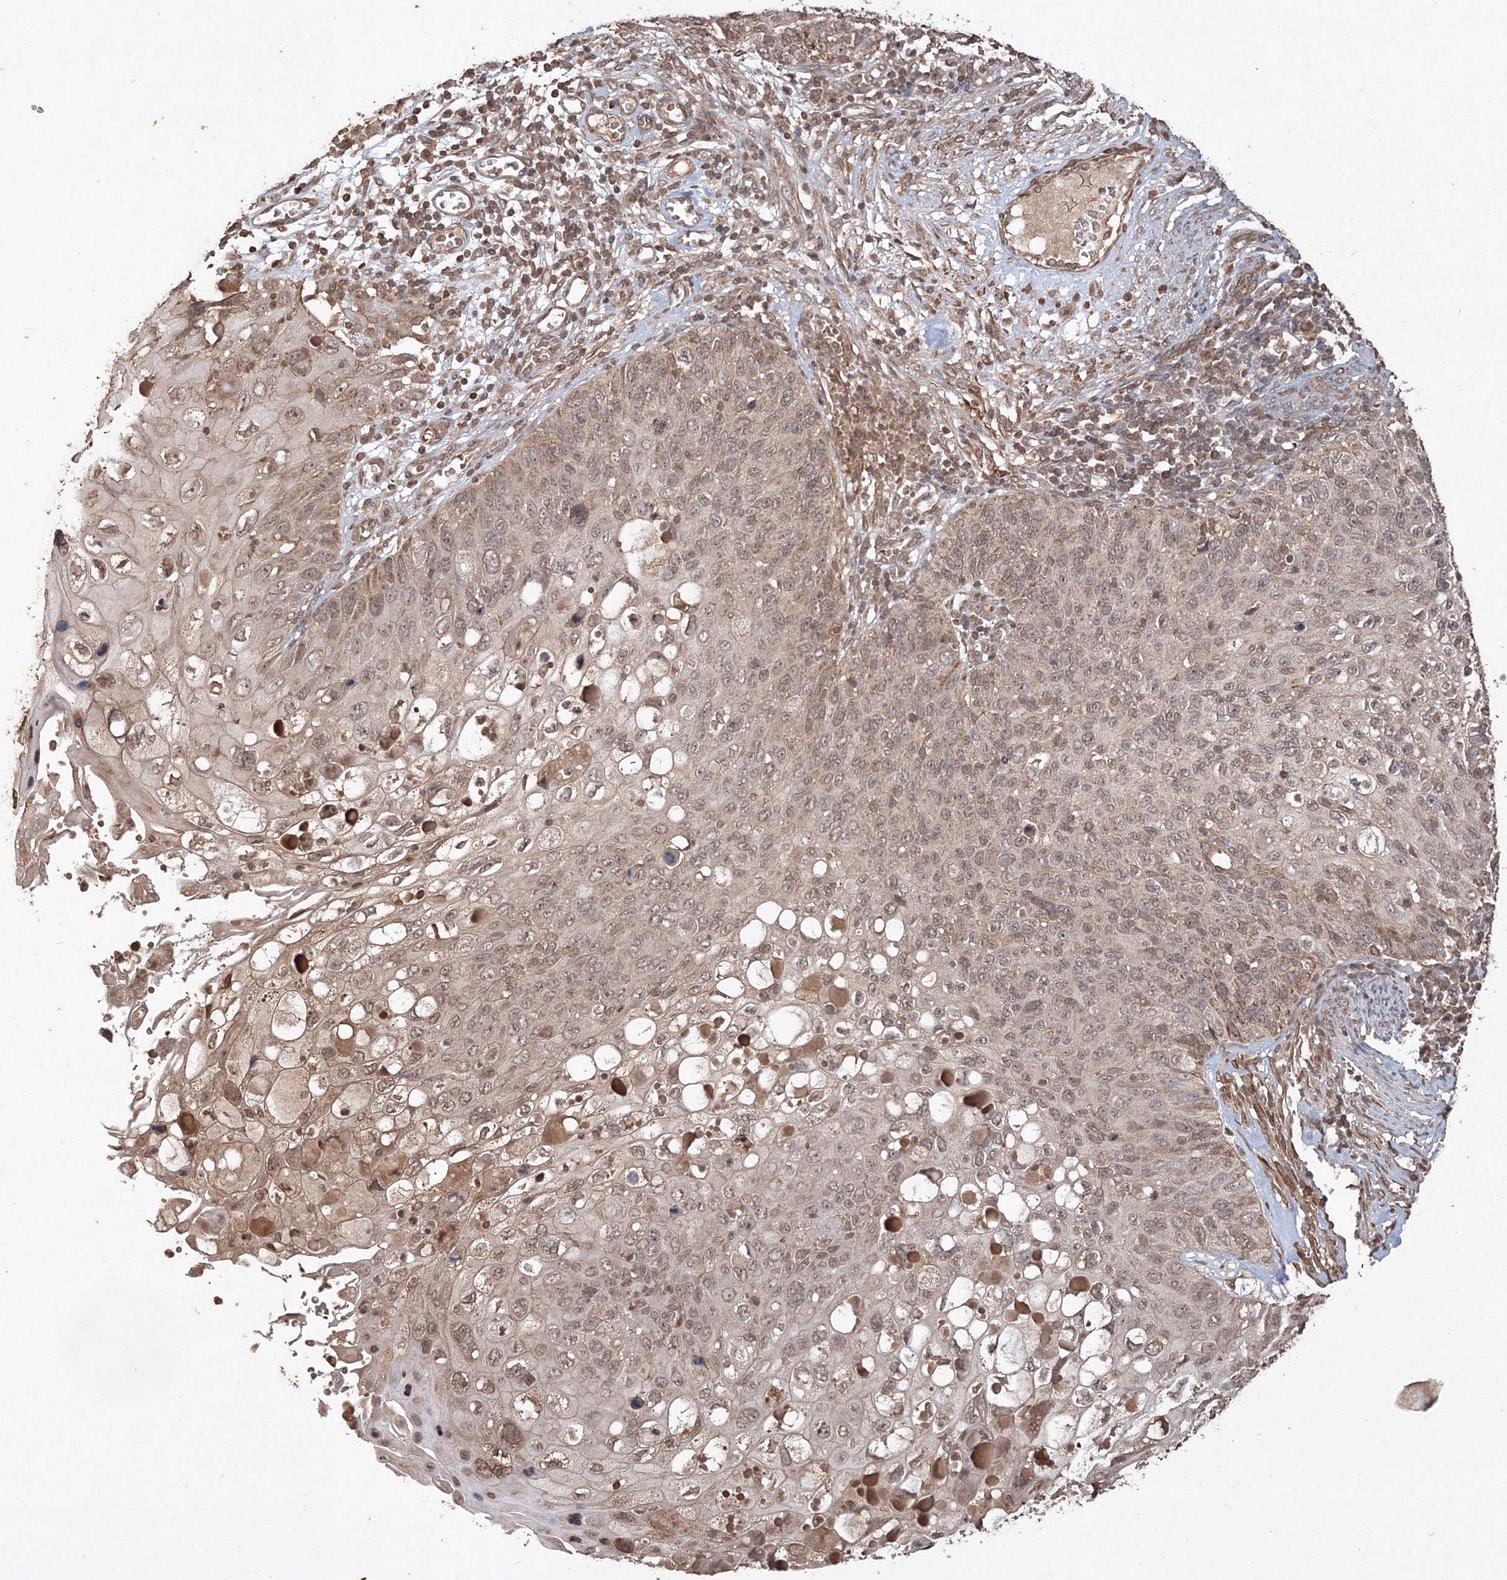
{"staining": {"intensity": "weak", "quantity": "25%-75%", "location": "cytoplasmic/membranous,nuclear"}, "tissue": "cervical cancer", "cell_type": "Tumor cells", "image_type": "cancer", "snomed": [{"axis": "morphology", "description": "Squamous cell carcinoma, NOS"}, {"axis": "topography", "description": "Cervix"}], "caption": "Cervical cancer tissue exhibits weak cytoplasmic/membranous and nuclear positivity in about 25%-75% of tumor cells, visualized by immunohistochemistry. Nuclei are stained in blue.", "gene": "CCDC122", "patient": {"sex": "female", "age": 70}}